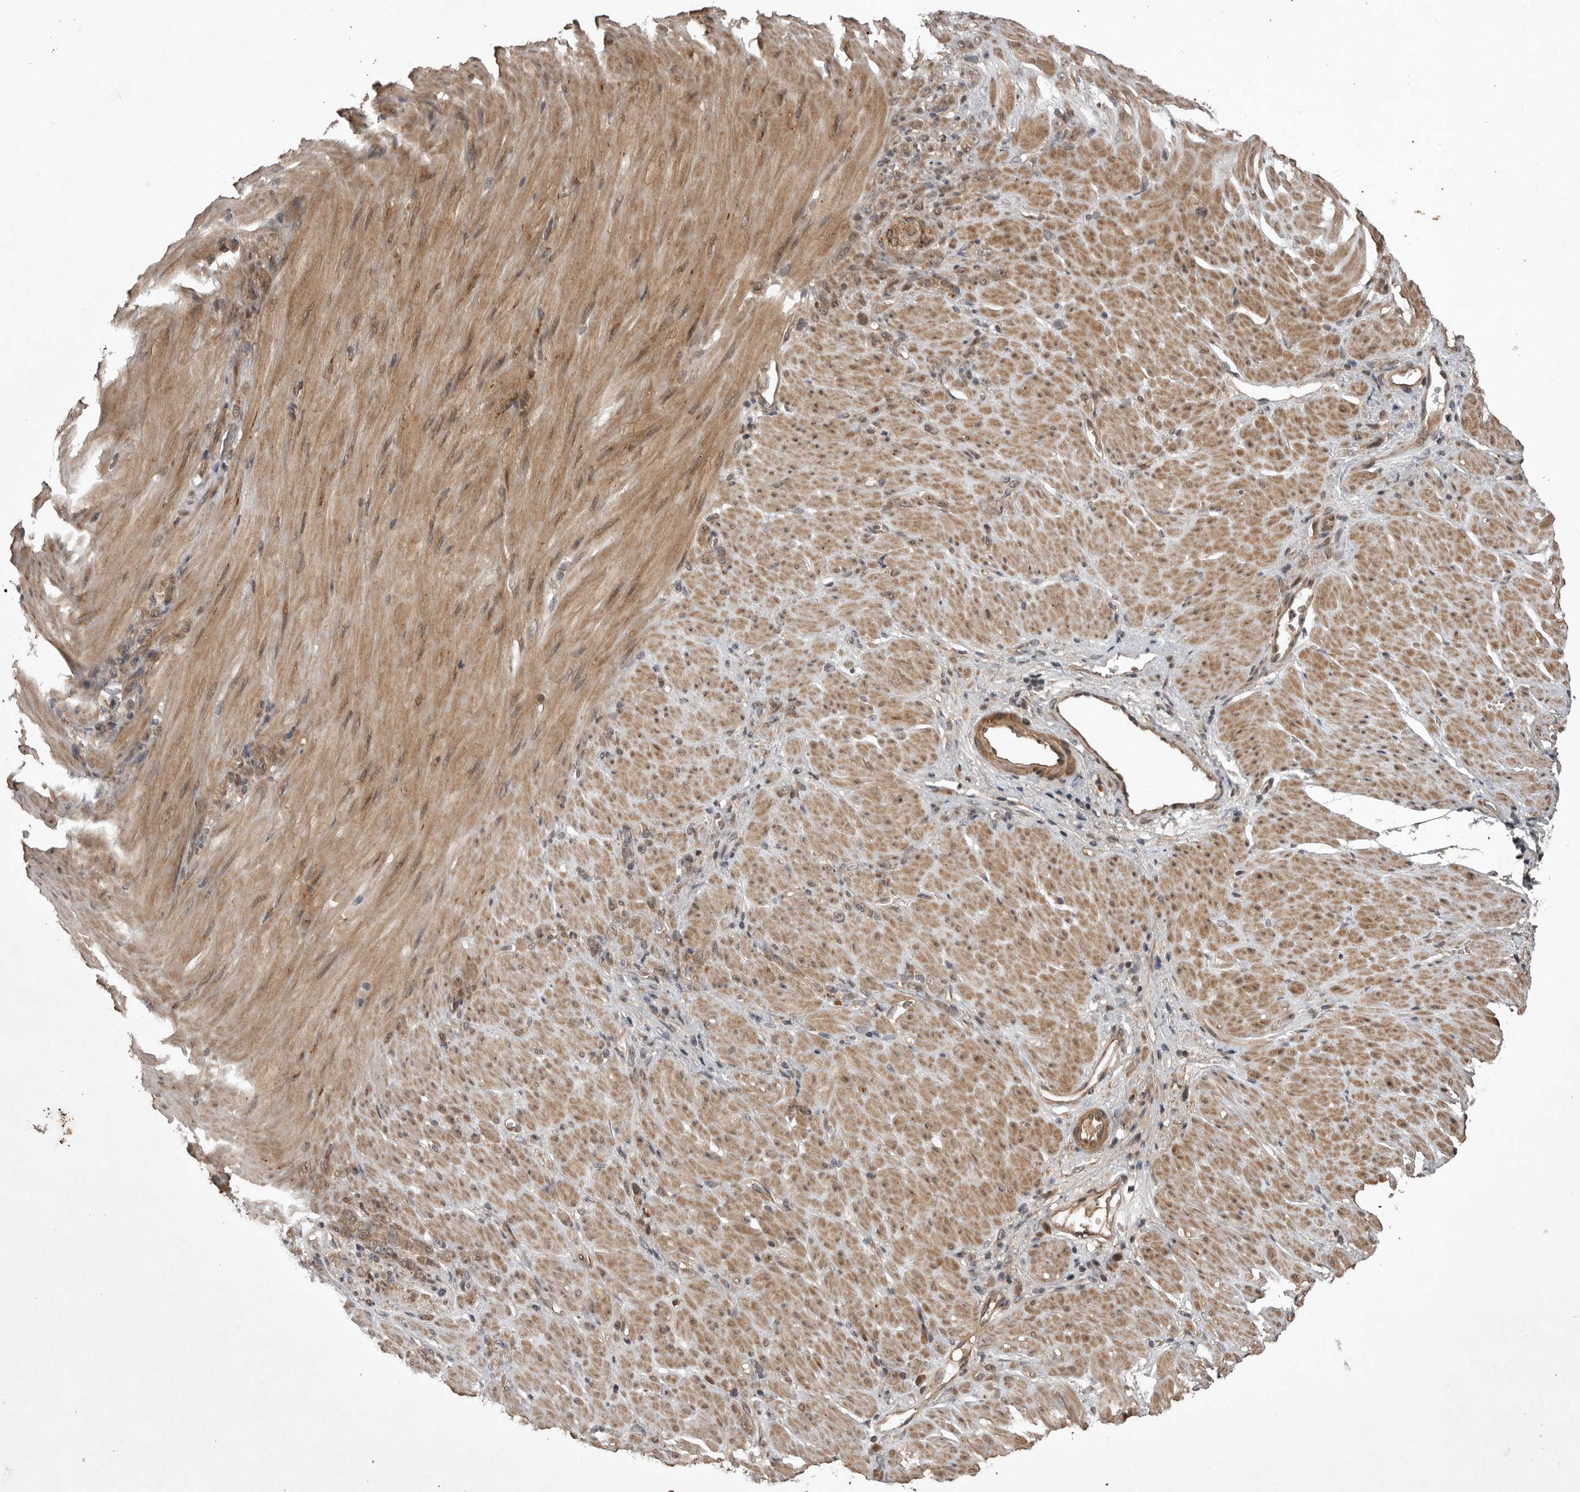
{"staining": {"intensity": "weak", "quantity": "25%-75%", "location": "cytoplasmic/membranous,nuclear"}, "tissue": "stomach cancer", "cell_type": "Tumor cells", "image_type": "cancer", "snomed": [{"axis": "morphology", "description": "Normal tissue, NOS"}, {"axis": "morphology", "description": "Adenocarcinoma, NOS"}, {"axis": "topography", "description": "Stomach"}], "caption": "This is an image of IHC staining of adenocarcinoma (stomach), which shows weak positivity in the cytoplasmic/membranous and nuclear of tumor cells.", "gene": "AKAP7", "patient": {"sex": "male", "age": 82}}